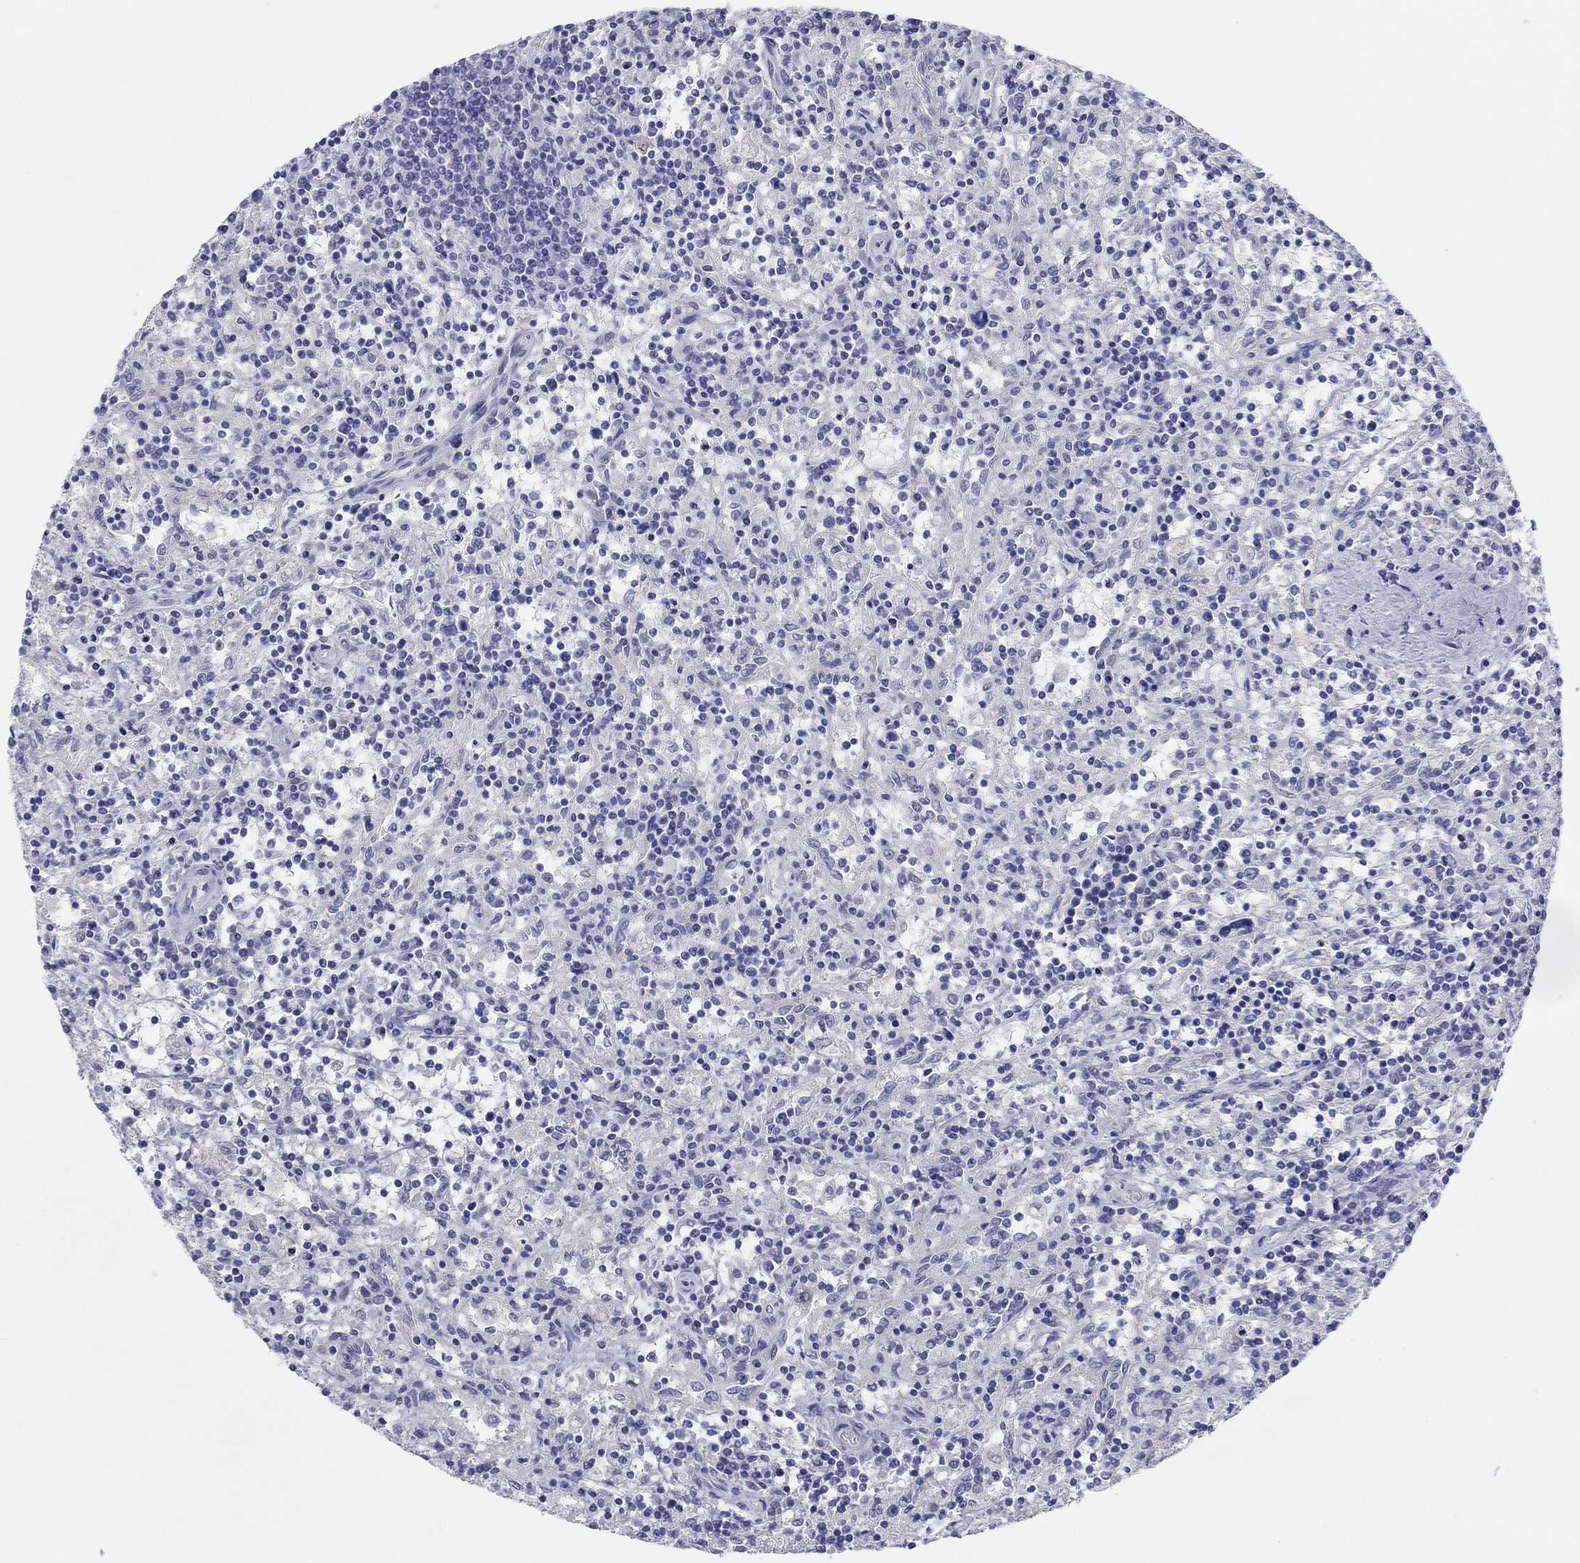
{"staining": {"intensity": "negative", "quantity": "none", "location": "none"}, "tissue": "lymphoma", "cell_type": "Tumor cells", "image_type": "cancer", "snomed": [{"axis": "morphology", "description": "Malignant lymphoma, non-Hodgkin's type, Low grade"}, {"axis": "topography", "description": "Spleen"}], "caption": "An image of human malignant lymphoma, non-Hodgkin's type (low-grade) is negative for staining in tumor cells.", "gene": "ERICH3", "patient": {"sex": "male", "age": 62}}